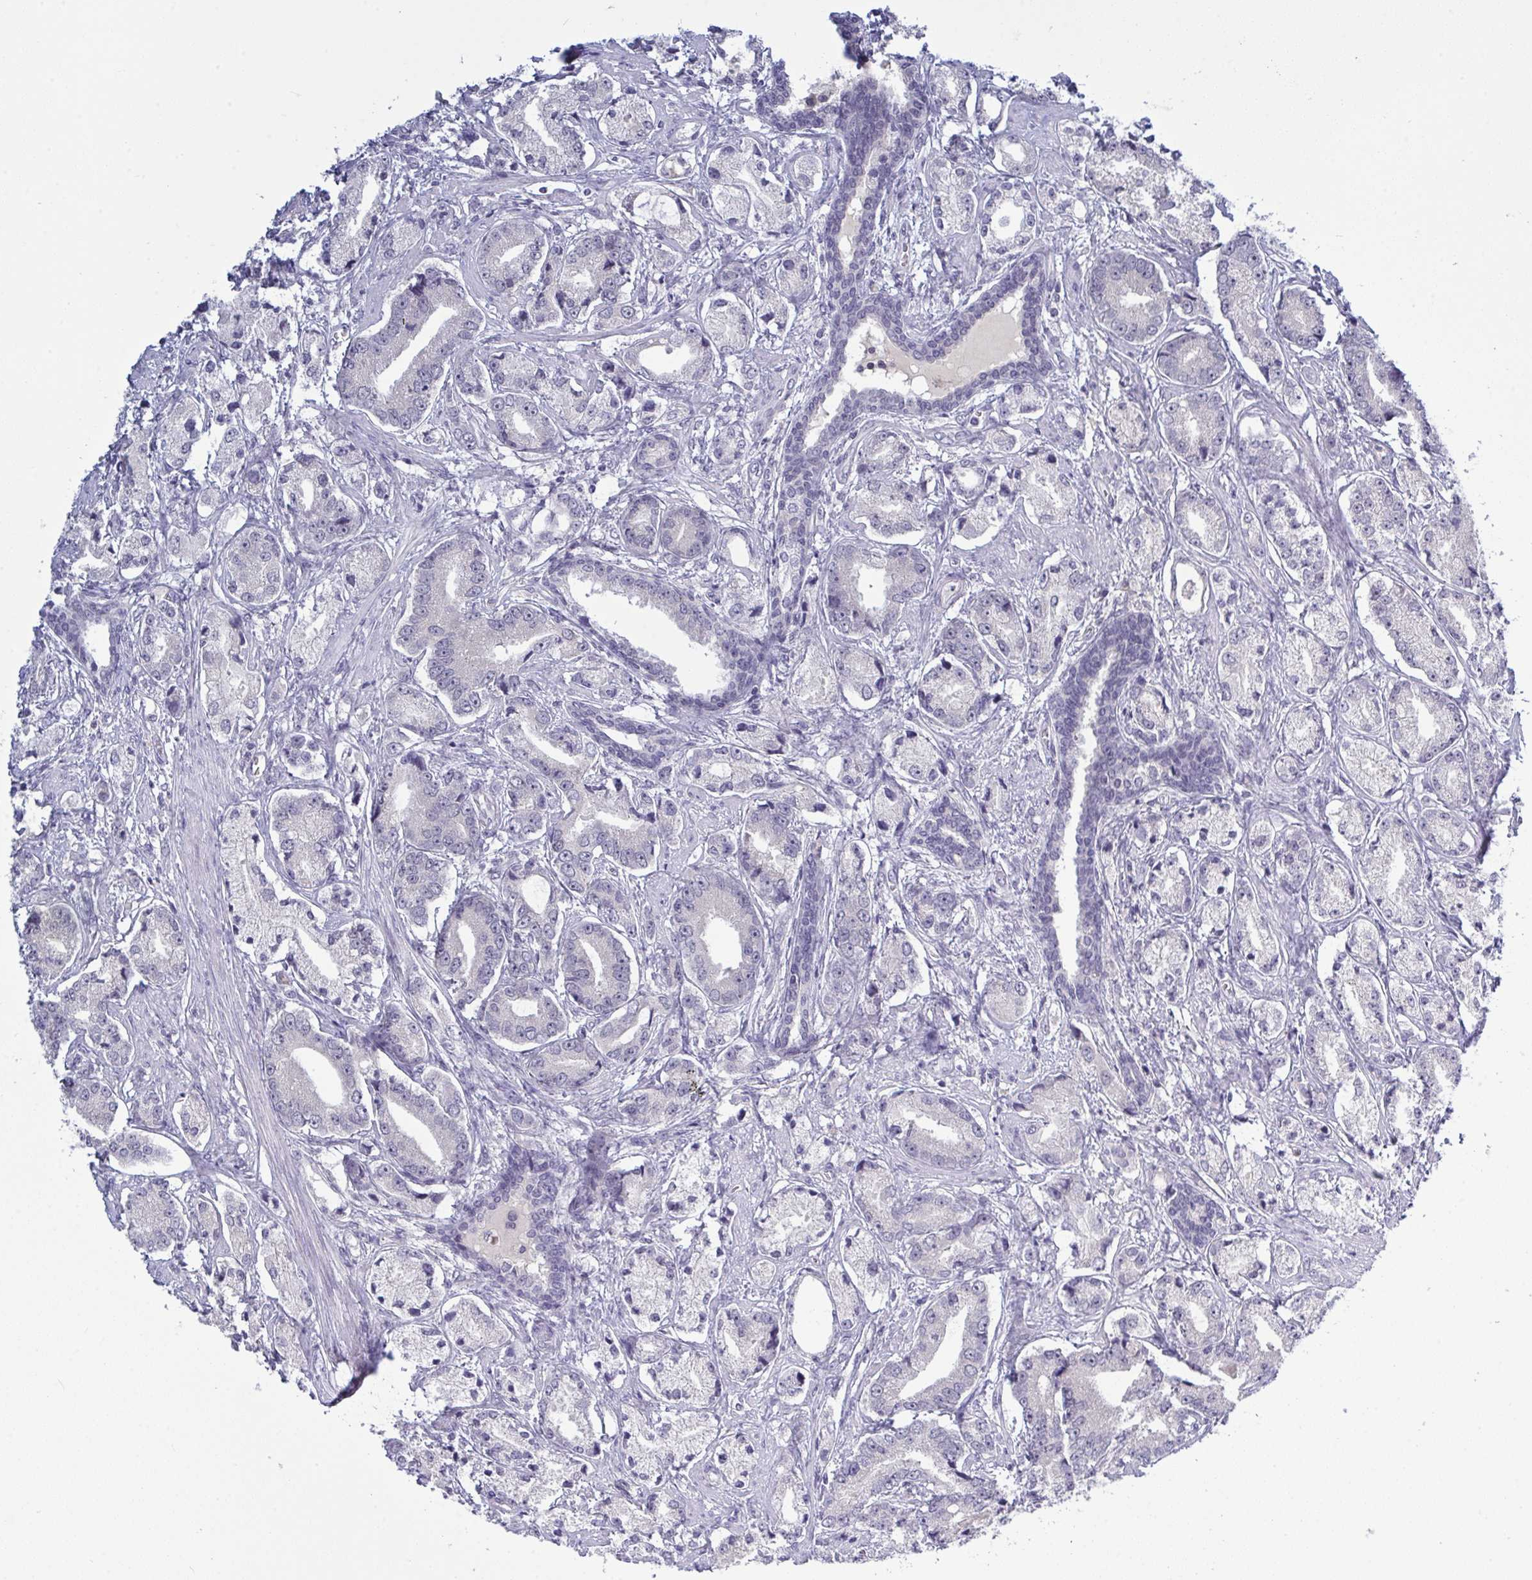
{"staining": {"intensity": "negative", "quantity": "none", "location": "none"}, "tissue": "prostate cancer", "cell_type": "Tumor cells", "image_type": "cancer", "snomed": [{"axis": "morphology", "description": "Adenocarcinoma, High grade"}, {"axis": "topography", "description": "Prostate and seminal vesicle, NOS"}], "caption": "This histopathology image is of prostate cancer (high-grade adenocarcinoma) stained with immunohistochemistry (IHC) to label a protein in brown with the nuclei are counter-stained blue. There is no expression in tumor cells.", "gene": "ZNF784", "patient": {"sex": "male", "age": 61}}